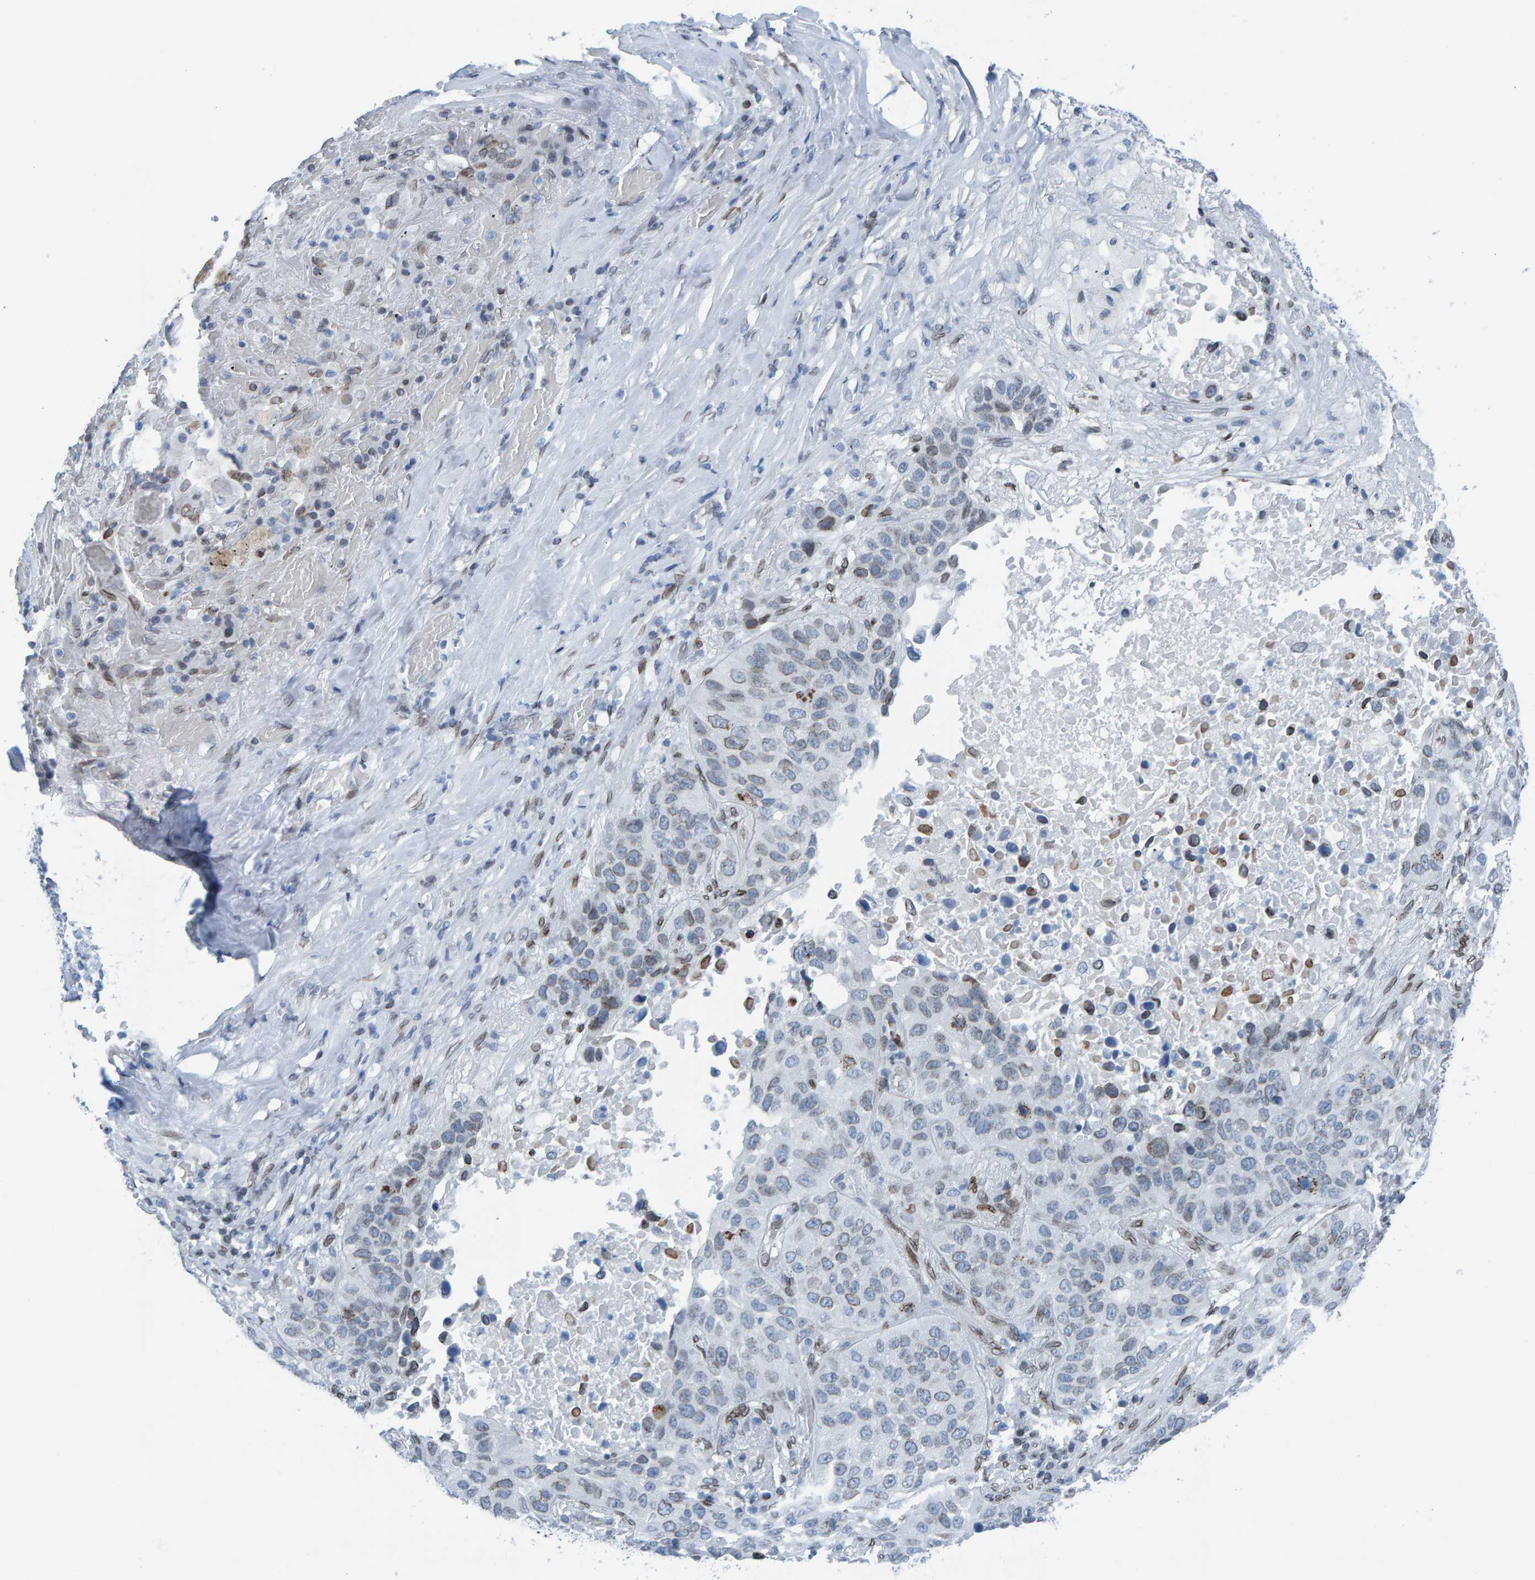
{"staining": {"intensity": "weak", "quantity": "<25%", "location": "cytoplasmic/membranous,nuclear"}, "tissue": "lung cancer", "cell_type": "Tumor cells", "image_type": "cancer", "snomed": [{"axis": "morphology", "description": "Squamous cell carcinoma, NOS"}, {"axis": "topography", "description": "Lung"}], "caption": "The IHC photomicrograph has no significant staining in tumor cells of lung squamous cell carcinoma tissue.", "gene": "LMNB2", "patient": {"sex": "male", "age": 57}}